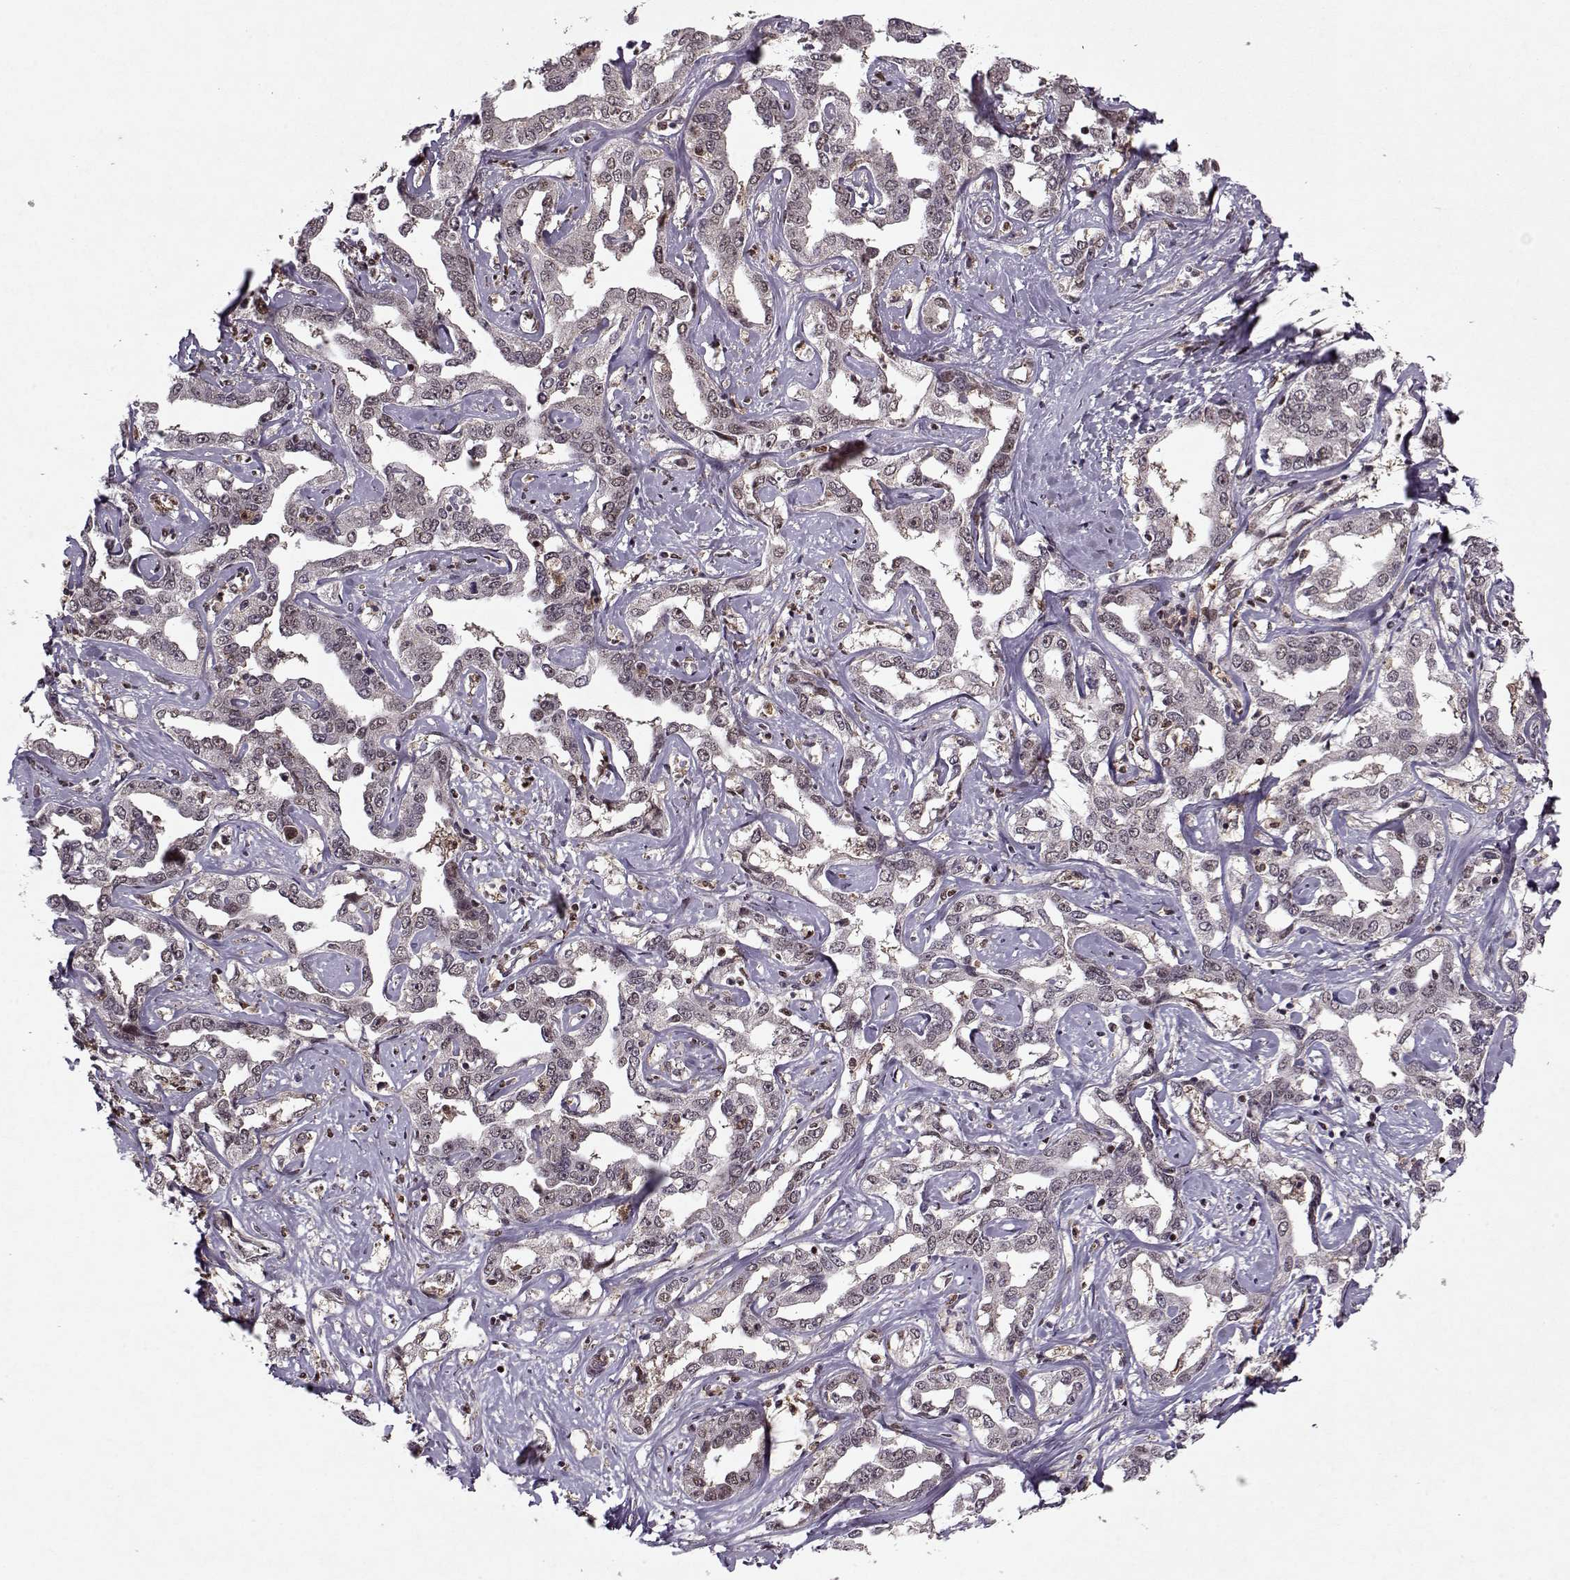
{"staining": {"intensity": "negative", "quantity": "none", "location": "none"}, "tissue": "liver cancer", "cell_type": "Tumor cells", "image_type": "cancer", "snomed": [{"axis": "morphology", "description": "Cholangiocarcinoma"}, {"axis": "topography", "description": "Liver"}], "caption": "IHC of human liver cancer (cholangiocarcinoma) shows no staining in tumor cells. (Stains: DAB immunohistochemistry (IHC) with hematoxylin counter stain, Microscopy: brightfield microscopy at high magnification).", "gene": "PSMA7", "patient": {"sex": "male", "age": 59}}